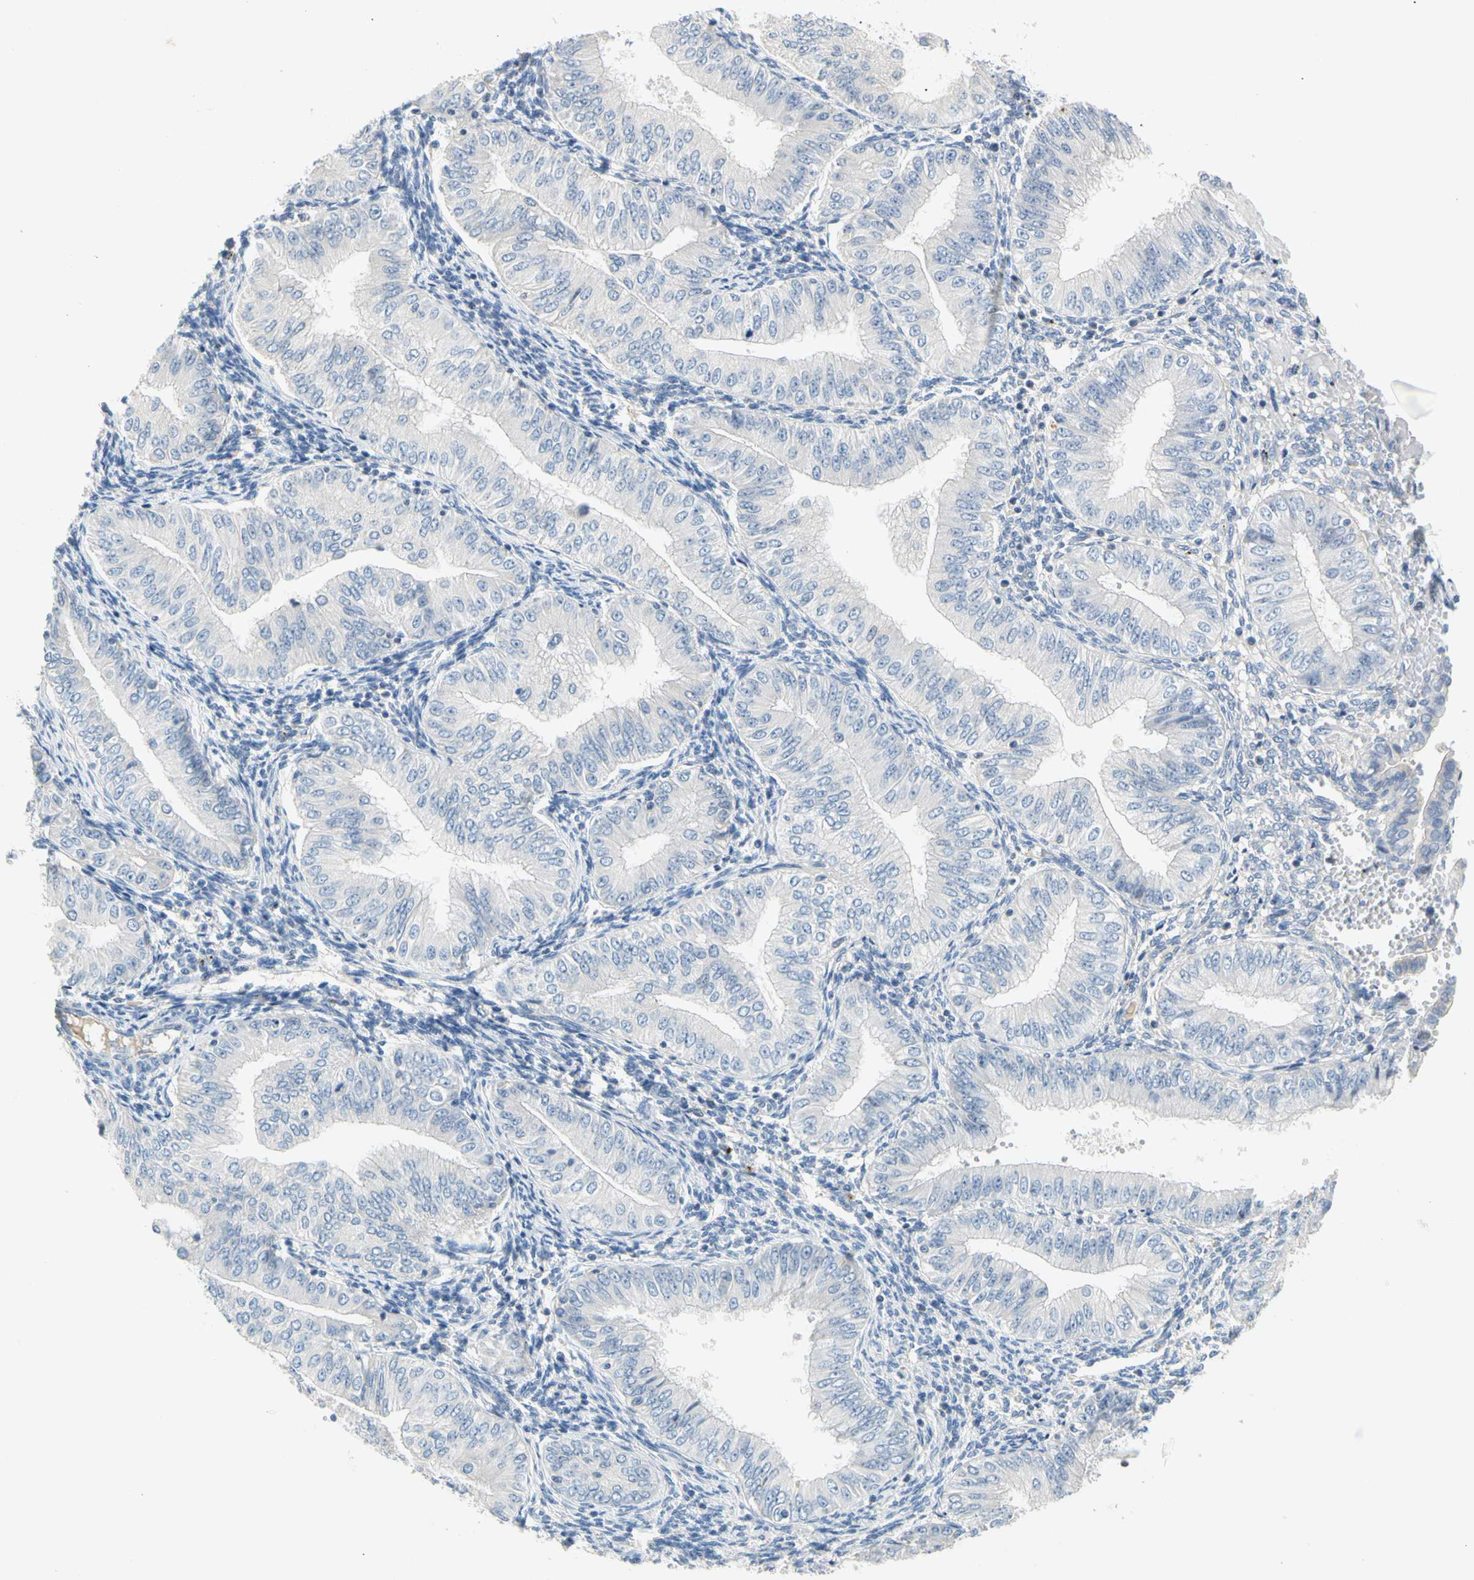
{"staining": {"intensity": "negative", "quantity": "none", "location": "none"}, "tissue": "endometrial cancer", "cell_type": "Tumor cells", "image_type": "cancer", "snomed": [{"axis": "morphology", "description": "Normal tissue, NOS"}, {"axis": "morphology", "description": "Adenocarcinoma, NOS"}, {"axis": "topography", "description": "Endometrium"}], "caption": "This is an IHC image of endometrial cancer (adenocarcinoma). There is no staining in tumor cells.", "gene": "CCM2L", "patient": {"sex": "female", "age": 53}}